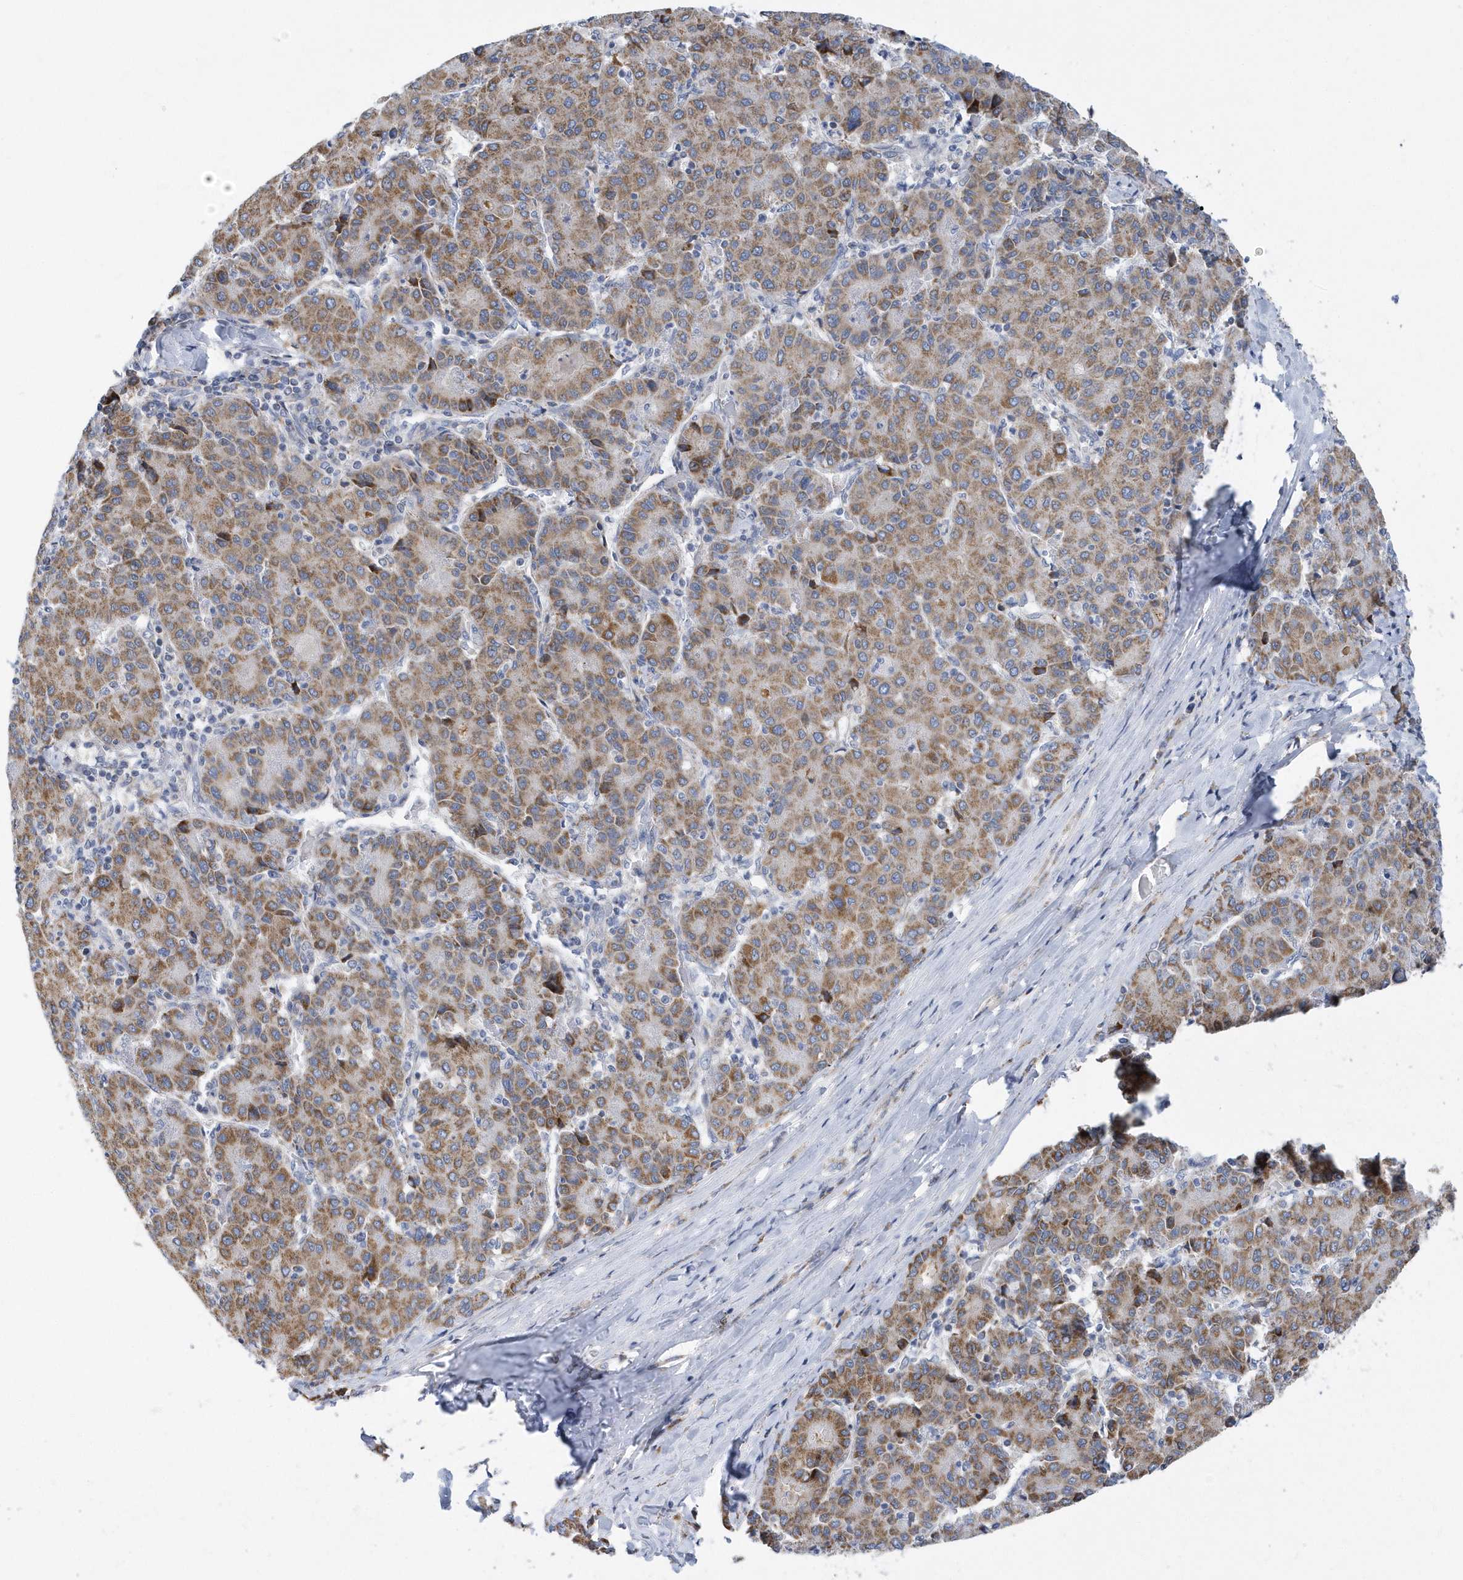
{"staining": {"intensity": "moderate", "quantity": ">75%", "location": "cytoplasmic/membranous"}, "tissue": "liver cancer", "cell_type": "Tumor cells", "image_type": "cancer", "snomed": [{"axis": "morphology", "description": "Carcinoma, Hepatocellular, NOS"}, {"axis": "topography", "description": "Liver"}], "caption": "The immunohistochemical stain shows moderate cytoplasmic/membranous positivity in tumor cells of liver cancer tissue.", "gene": "VWA5B2", "patient": {"sex": "male", "age": 65}}